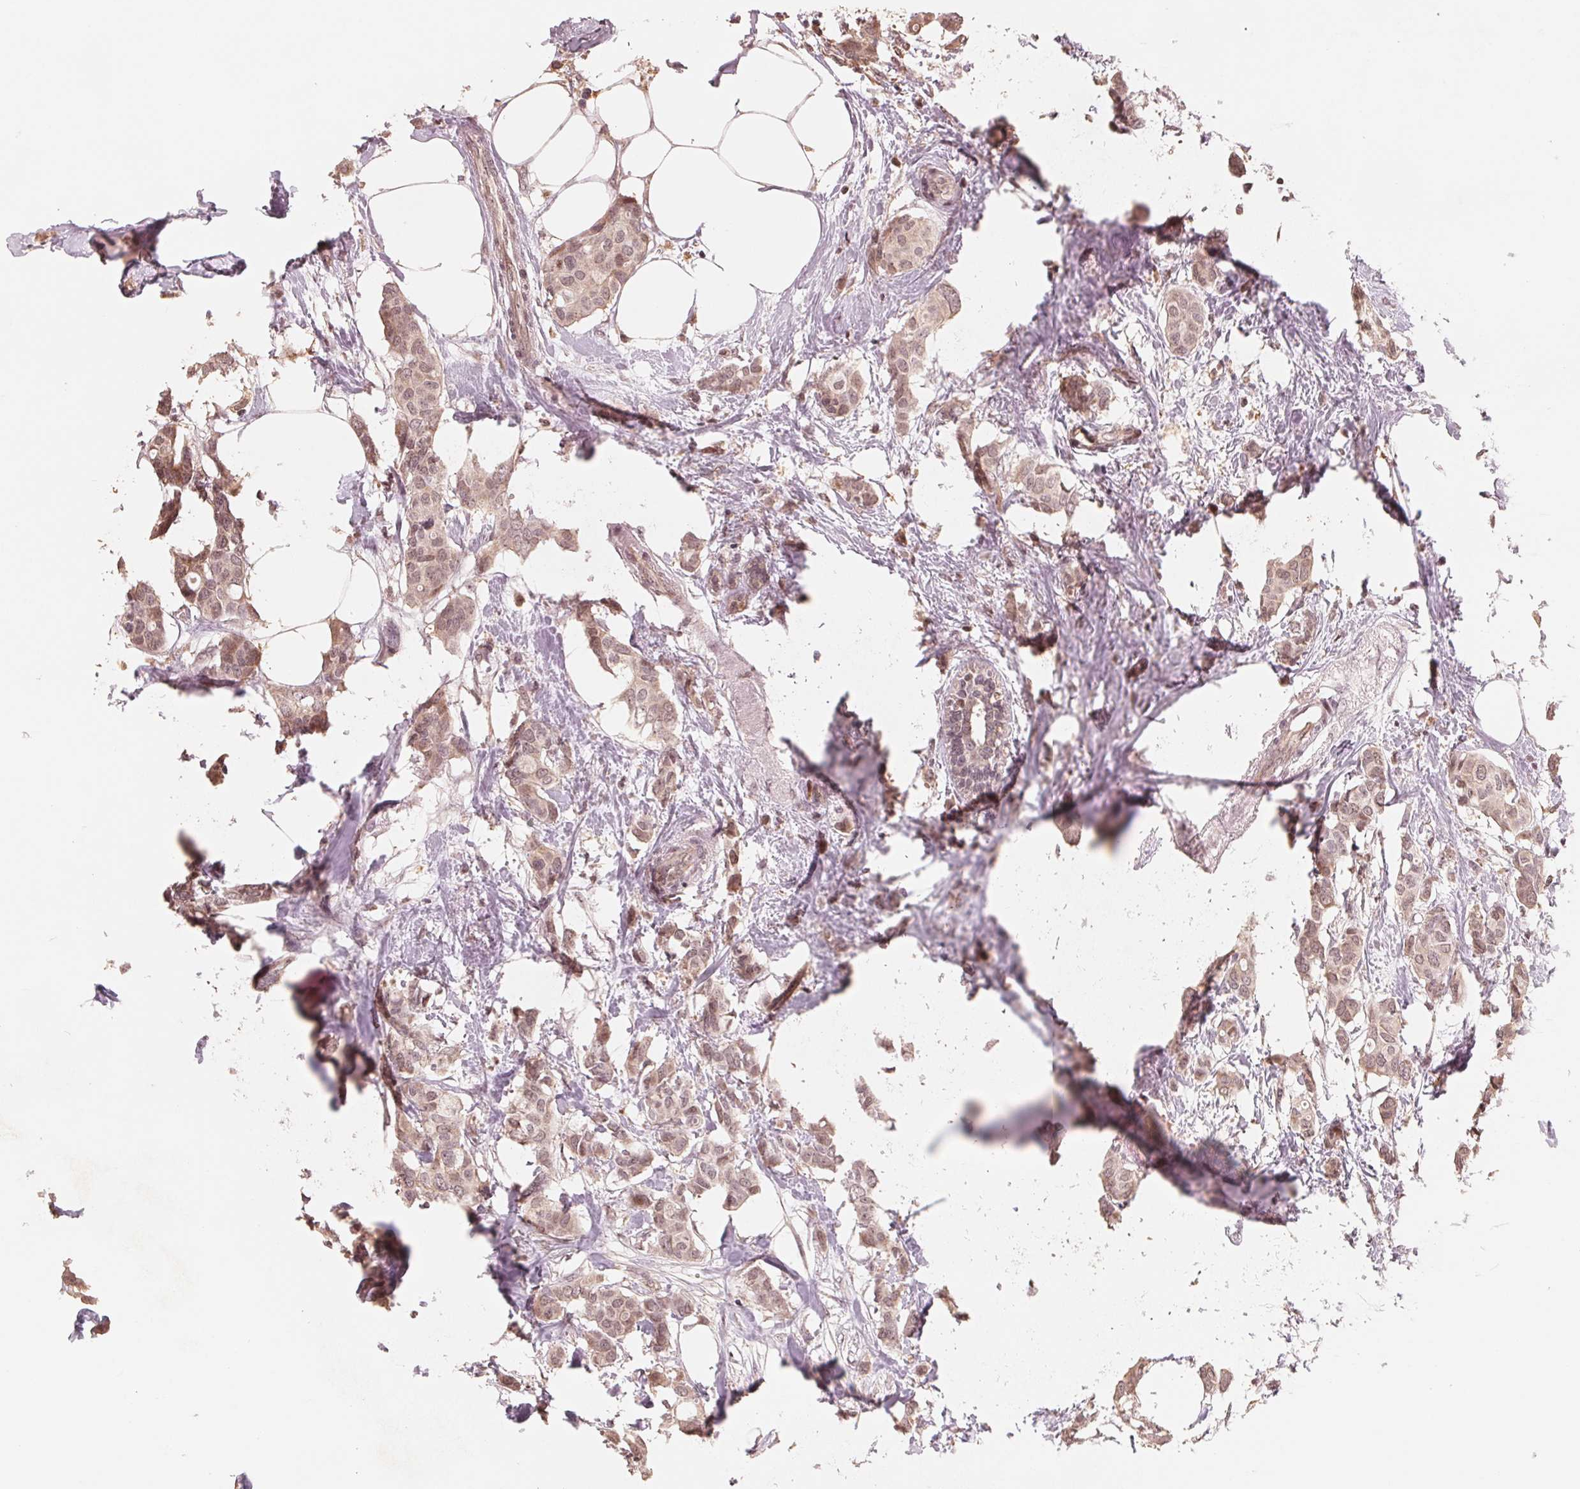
{"staining": {"intensity": "weak", "quantity": "<25%", "location": "cytoplasmic/membranous,nuclear"}, "tissue": "breast cancer", "cell_type": "Tumor cells", "image_type": "cancer", "snomed": [{"axis": "morphology", "description": "Duct carcinoma"}, {"axis": "topography", "description": "Breast"}], "caption": "The photomicrograph displays no staining of tumor cells in breast cancer.", "gene": "IL9R", "patient": {"sex": "female", "age": 62}}